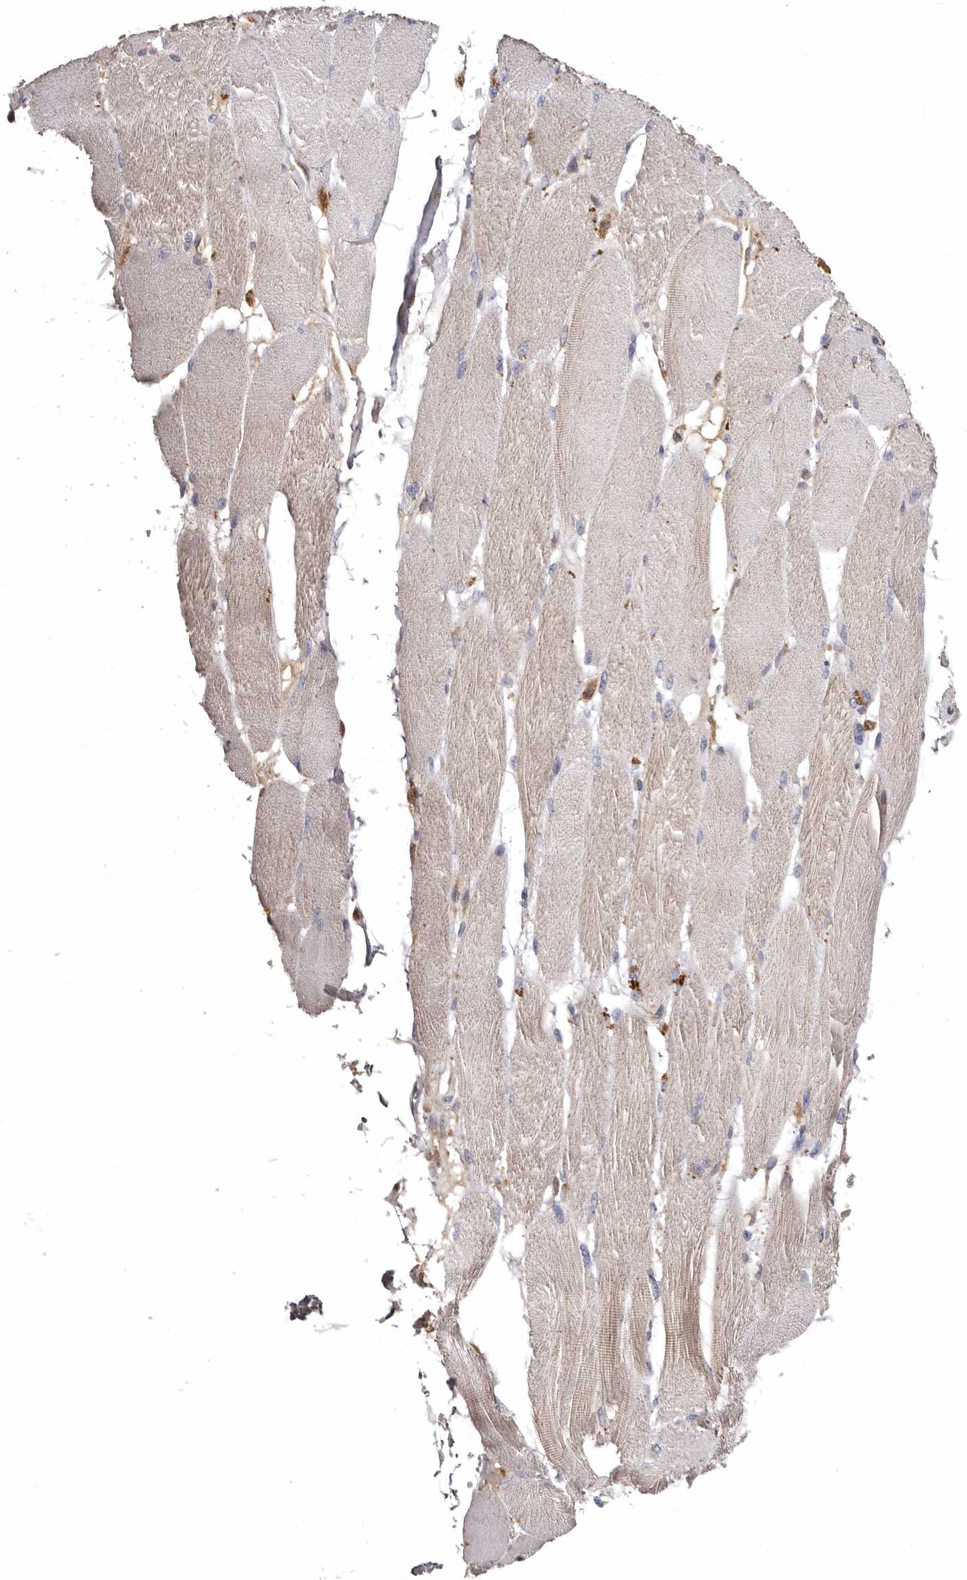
{"staining": {"intensity": "weak", "quantity": "<25%", "location": "cytoplasmic/membranous"}, "tissue": "skeletal muscle", "cell_type": "Myocytes", "image_type": "normal", "snomed": [{"axis": "morphology", "description": "Normal tissue, NOS"}, {"axis": "topography", "description": "Skin"}, {"axis": "topography", "description": "Skeletal muscle"}], "caption": "The immunohistochemistry histopathology image has no significant positivity in myocytes of skeletal muscle.", "gene": "INKA2", "patient": {"sex": "male", "age": 83}}